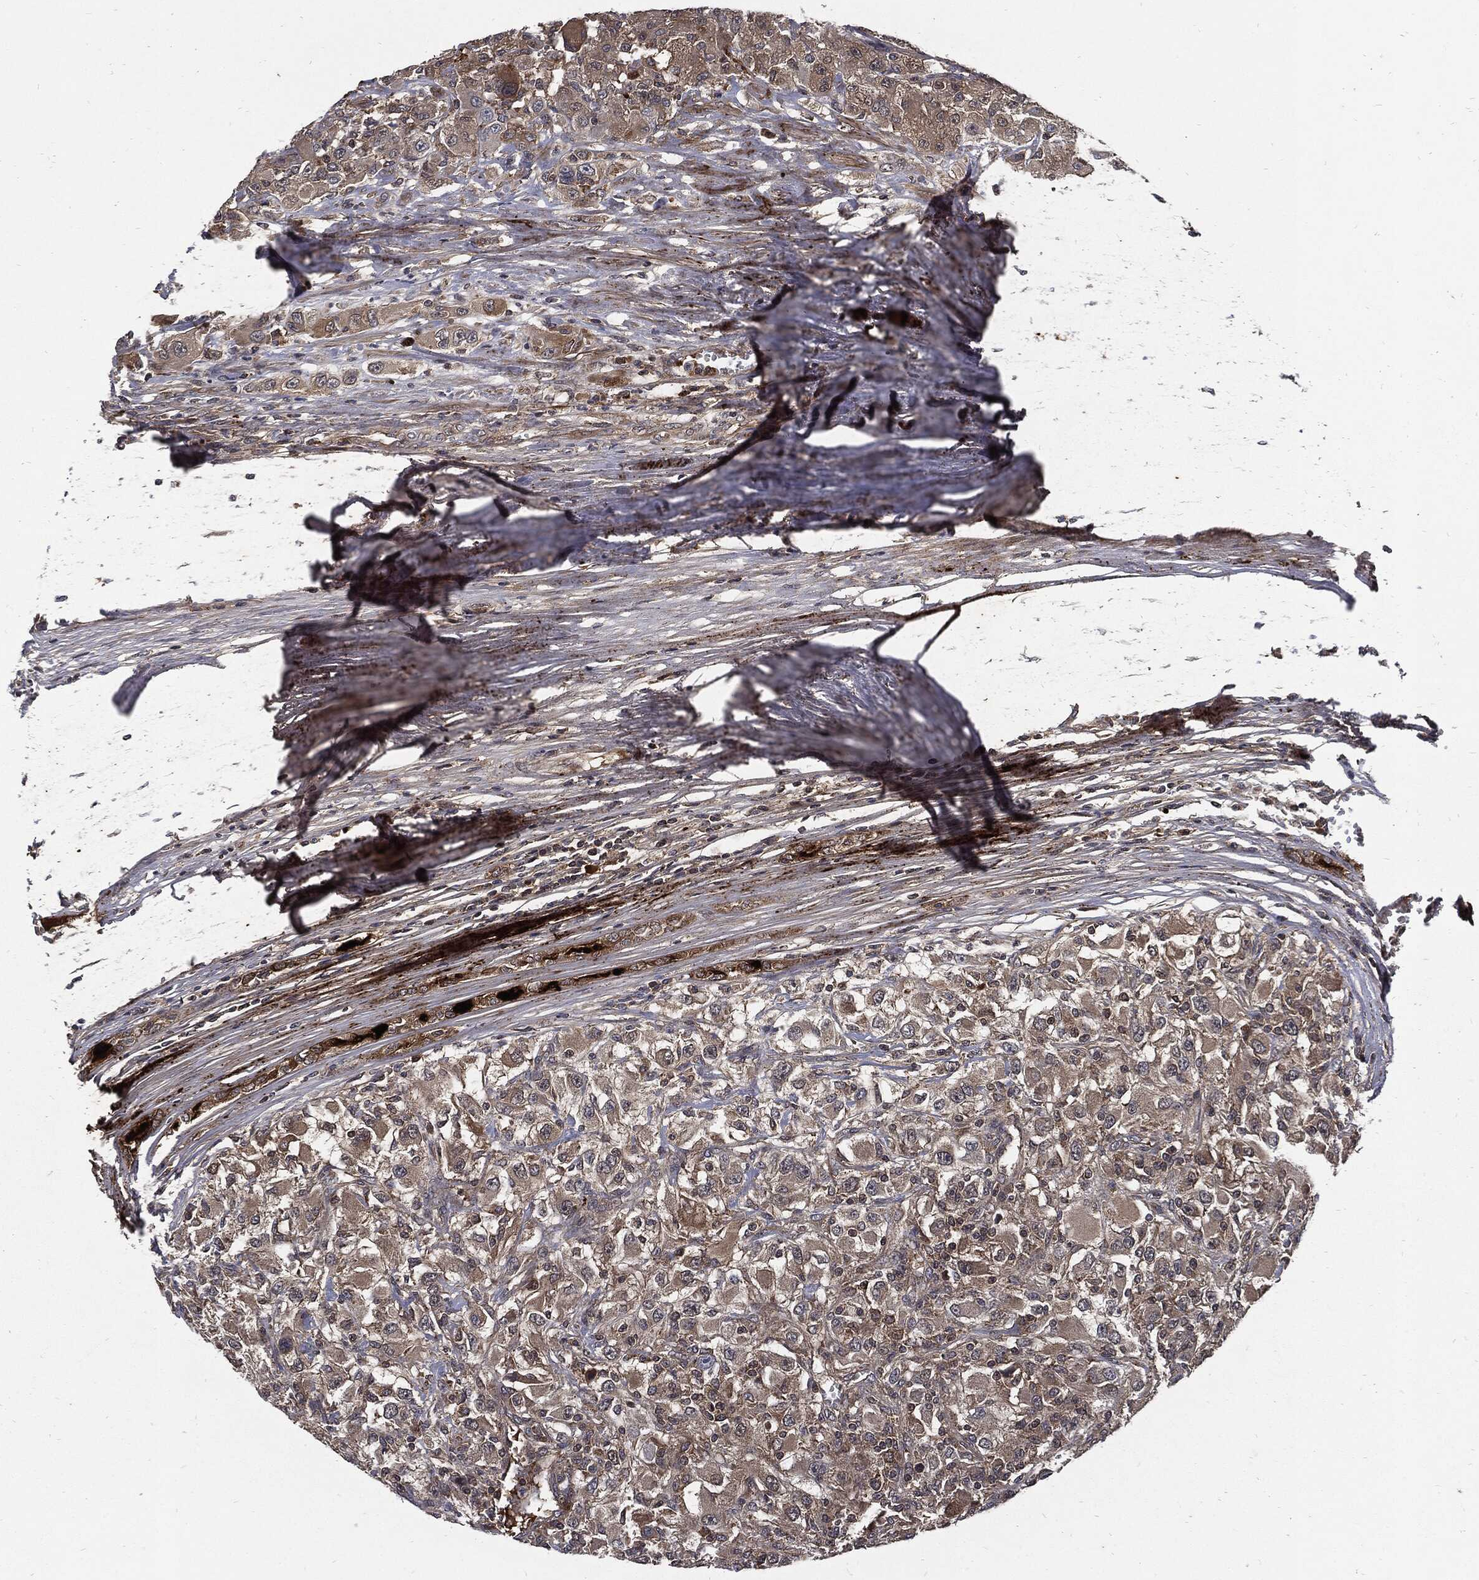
{"staining": {"intensity": "weak", "quantity": "25%-75%", "location": "cytoplasmic/membranous"}, "tissue": "renal cancer", "cell_type": "Tumor cells", "image_type": "cancer", "snomed": [{"axis": "morphology", "description": "Adenocarcinoma, NOS"}, {"axis": "topography", "description": "Kidney"}], "caption": "This is a histology image of IHC staining of renal cancer, which shows weak expression in the cytoplasmic/membranous of tumor cells.", "gene": "CLU", "patient": {"sex": "female", "age": 67}}